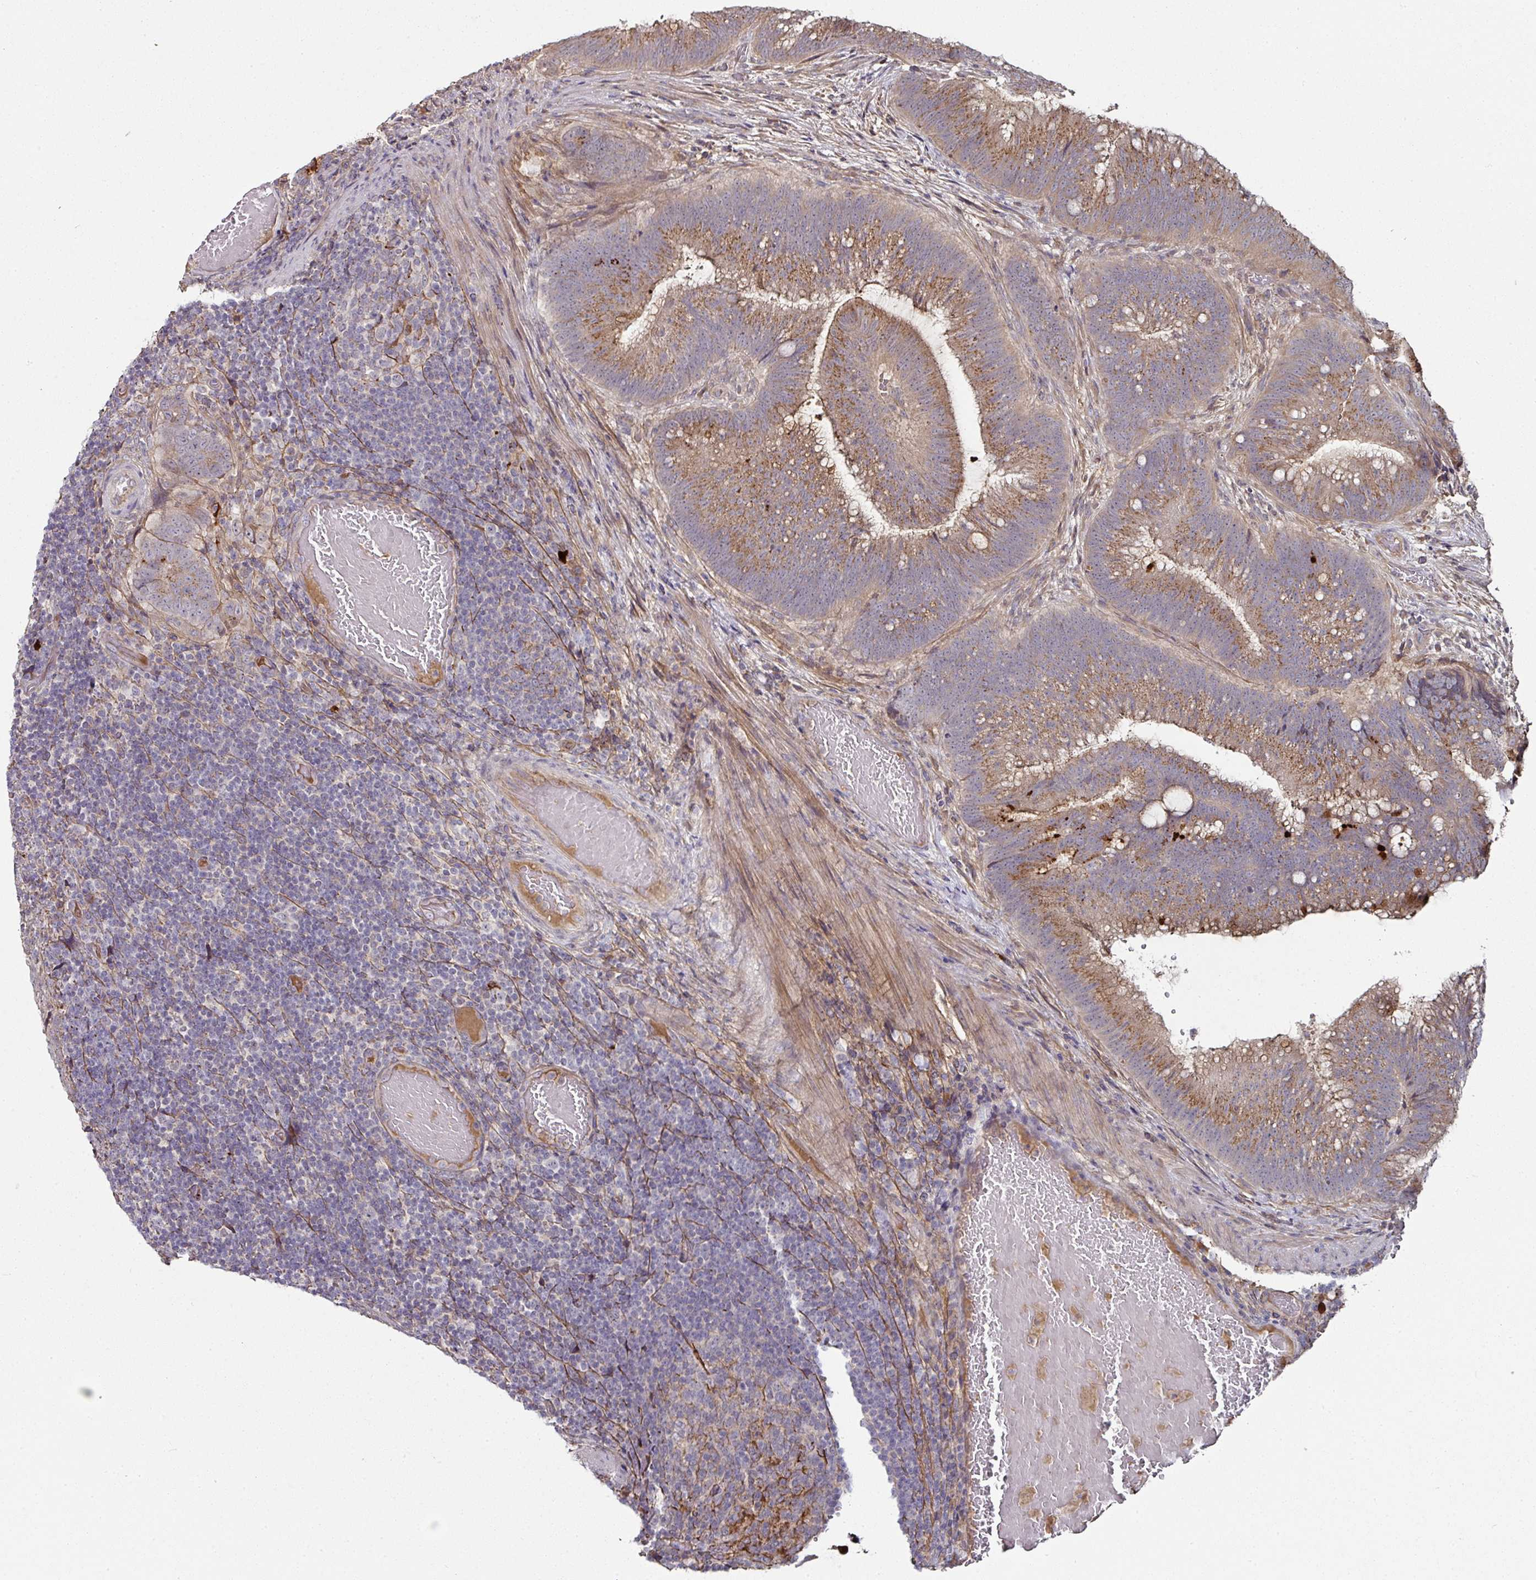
{"staining": {"intensity": "strong", "quantity": "25%-75%", "location": "cytoplasmic/membranous"}, "tissue": "colorectal cancer", "cell_type": "Tumor cells", "image_type": "cancer", "snomed": [{"axis": "morphology", "description": "Adenocarcinoma, NOS"}, {"axis": "topography", "description": "Colon"}], "caption": "A high amount of strong cytoplasmic/membranous positivity is identified in about 25%-75% of tumor cells in adenocarcinoma (colorectal) tissue.", "gene": "CTDSP2", "patient": {"sex": "female", "age": 43}}